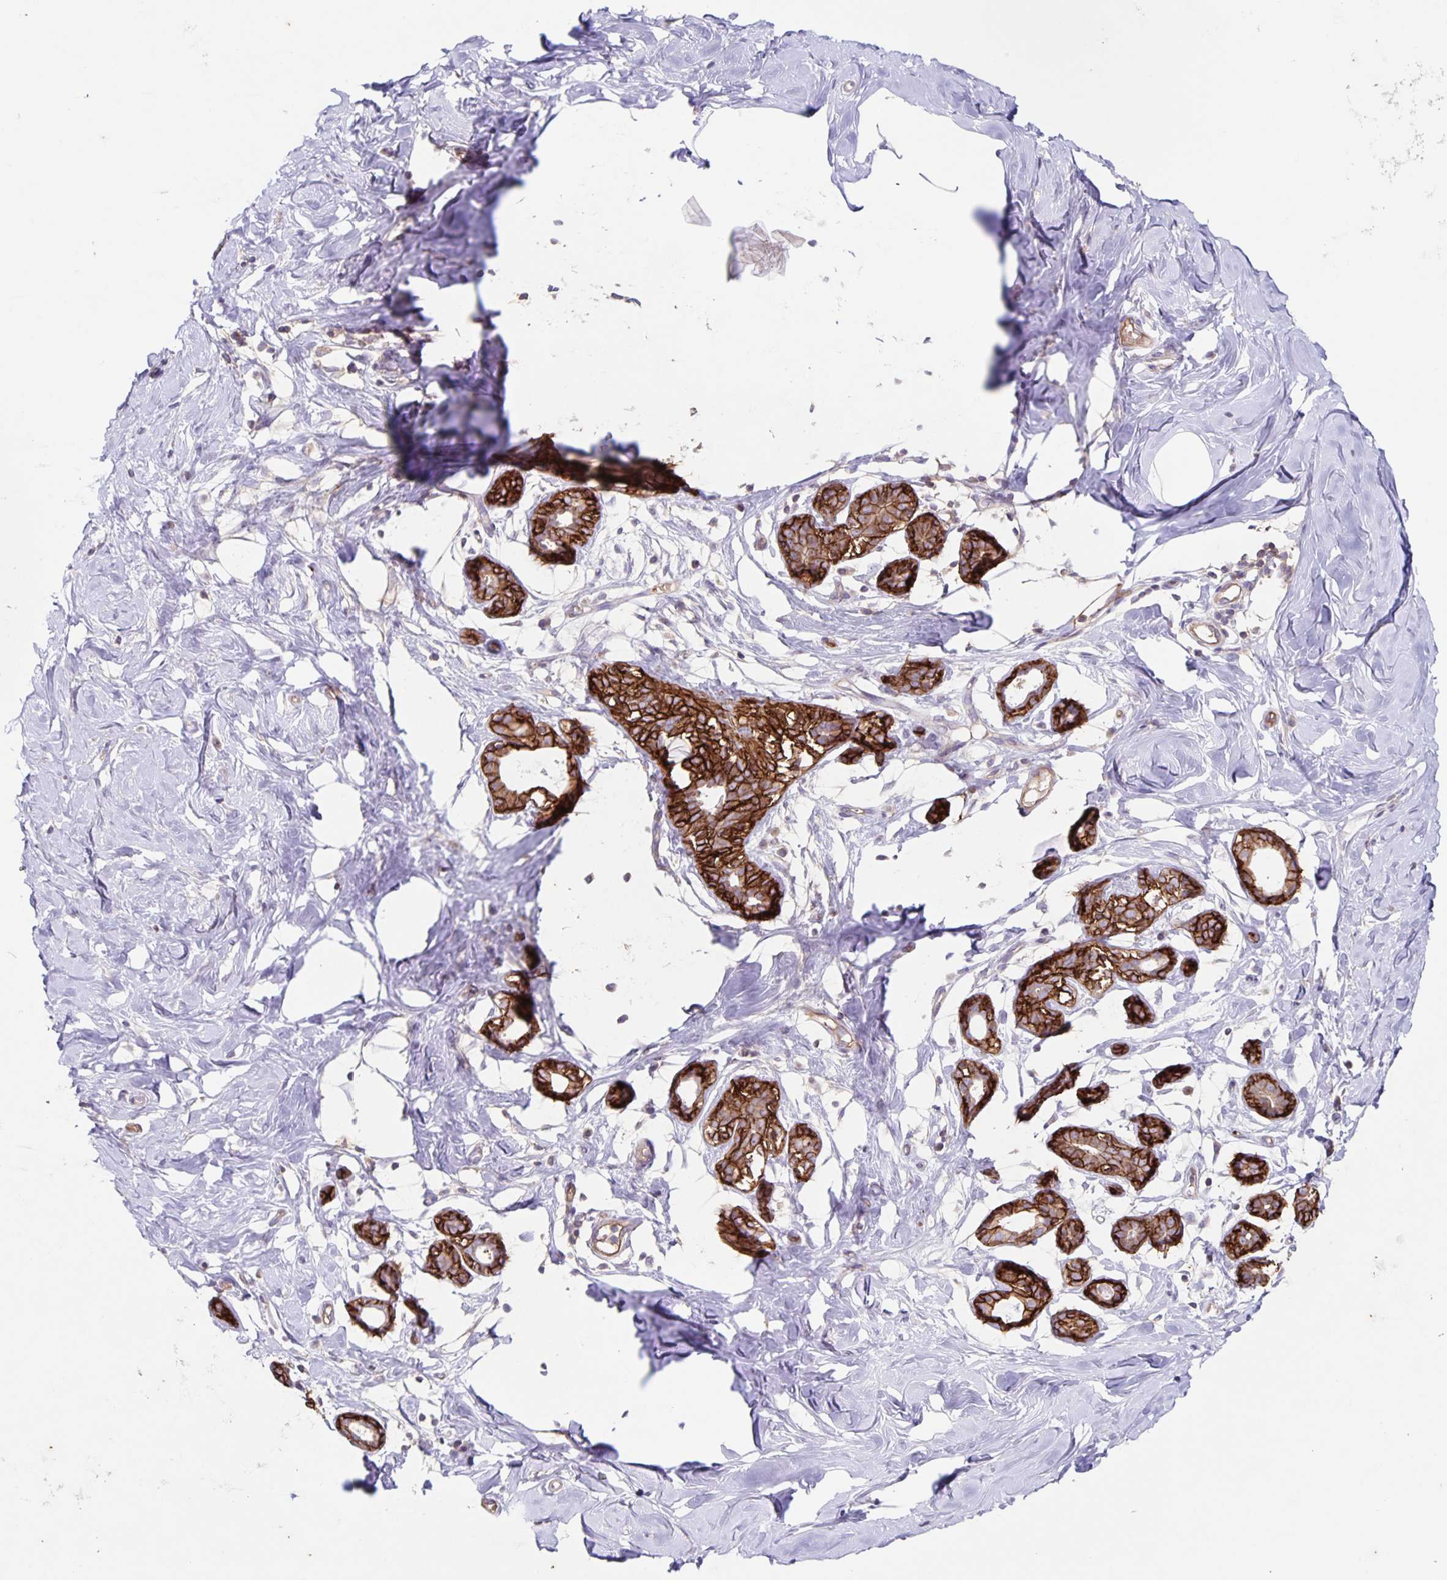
{"staining": {"intensity": "negative", "quantity": "none", "location": "none"}, "tissue": "breast", "cell_type": "Adipocytes", "image_type": "normal", "snomed": [{"axis": "morphology", "description": "Normal tissue, NOS"}, {"axis": "topography", "description": "Breast"}], "caption": "DAB immunohistochemical staining of benign human breast shows no significant expression in adipocytes. (DAB IHC visualized using brightfield microscopy, high magnification).", "gene": "ITGA2", "patient": {"sex": "female", "age": 27}}